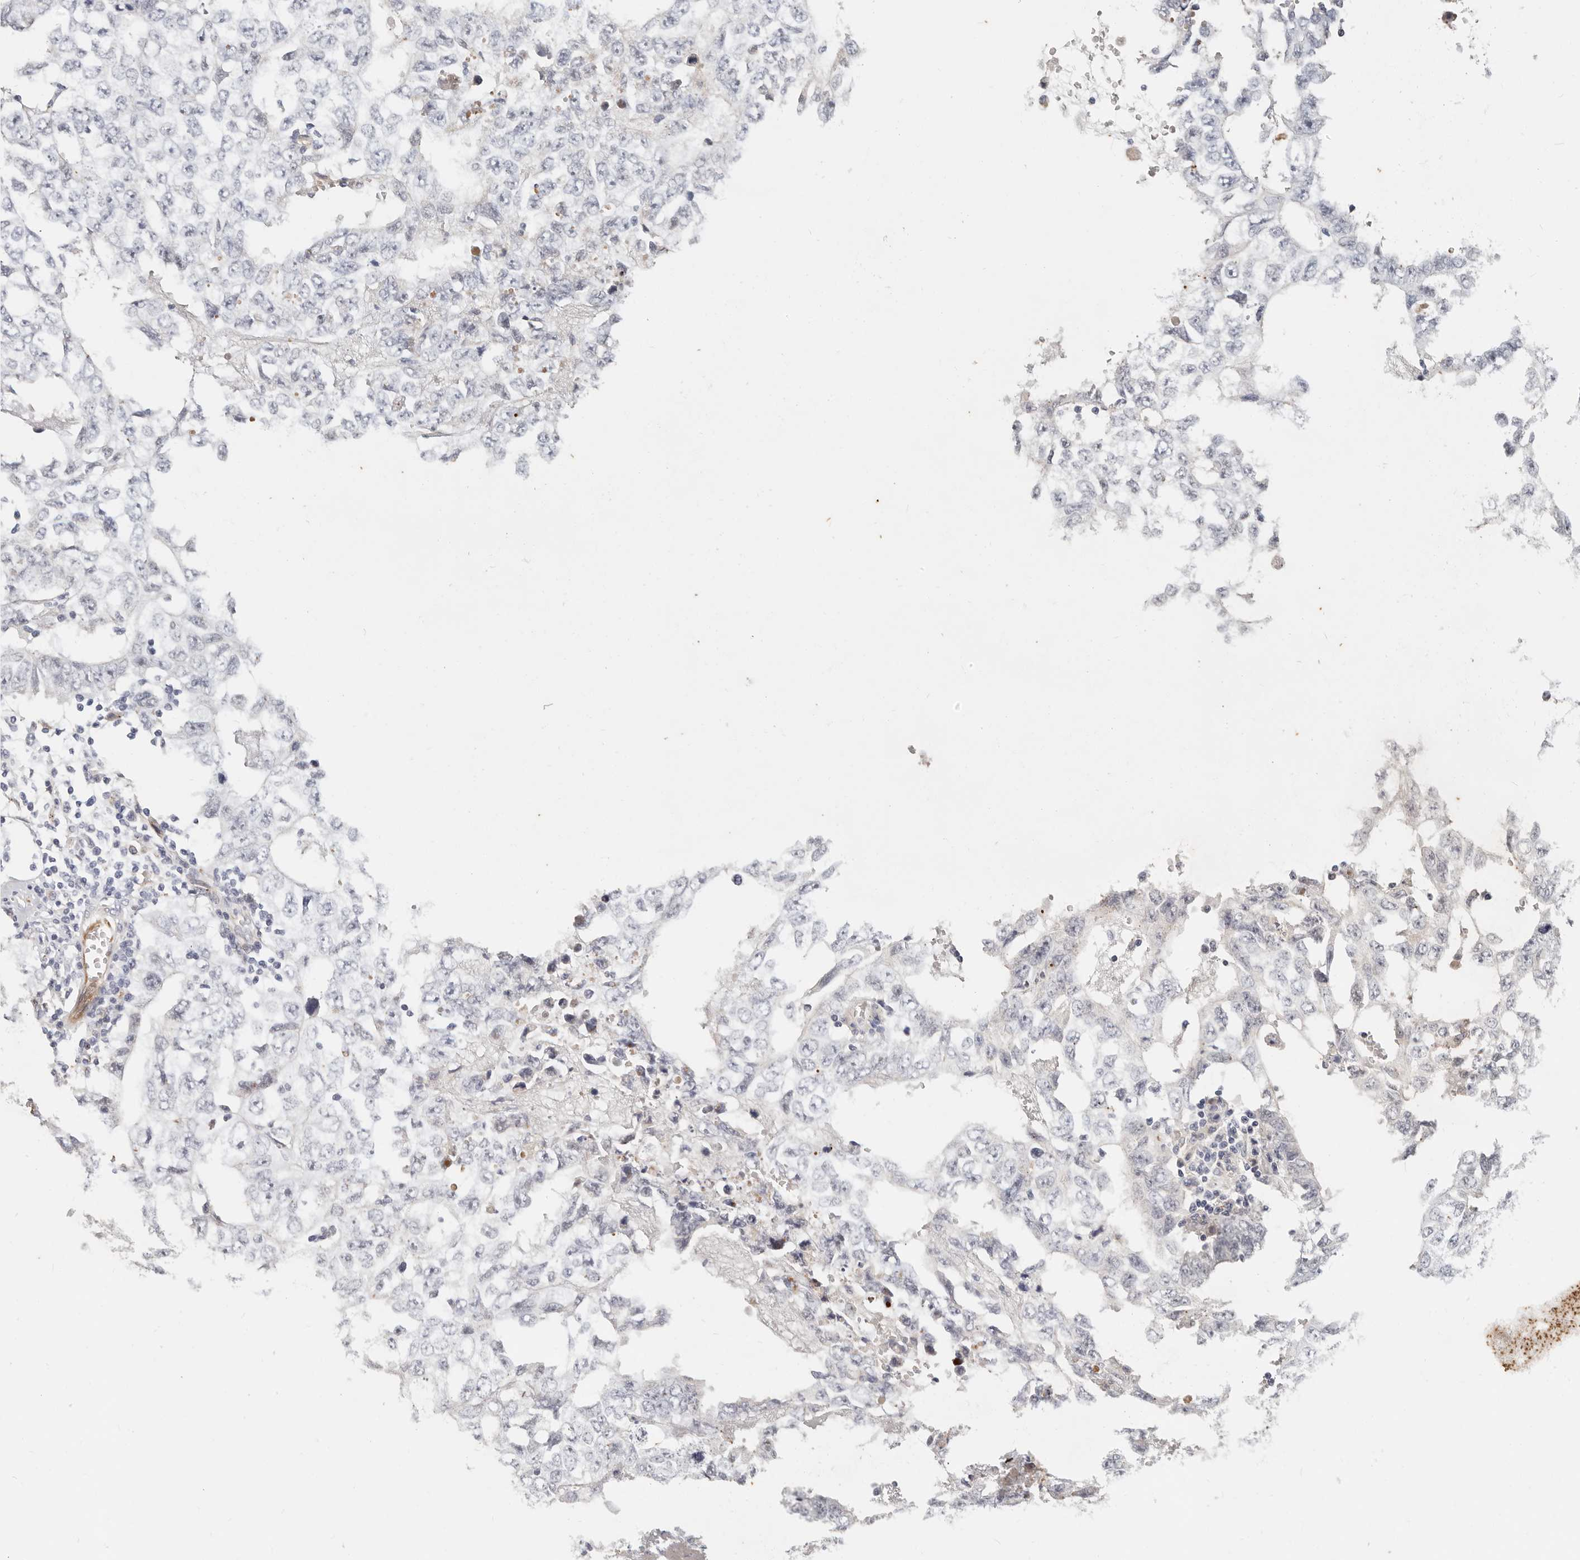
{"staining": {"intensity": "negative", "quantity": "none", "location": "none"}, "tissue": "testis cancer", "cell_type": "Tumor cells", "image_type": "cancer", "snomed": [{"axis": "morphology", "description": "Carcinoma, Embryonal, NOS"}, {"axis": "topography", "description": "Testis"}], "caption": "High power microscopy micrograph of an IHC image of testis cancer (embryonal carcinoma), revealing no significant staining in tumor cells.", "gene": "ZRANB1", "patient": {"sex": "male", "age": 26}}